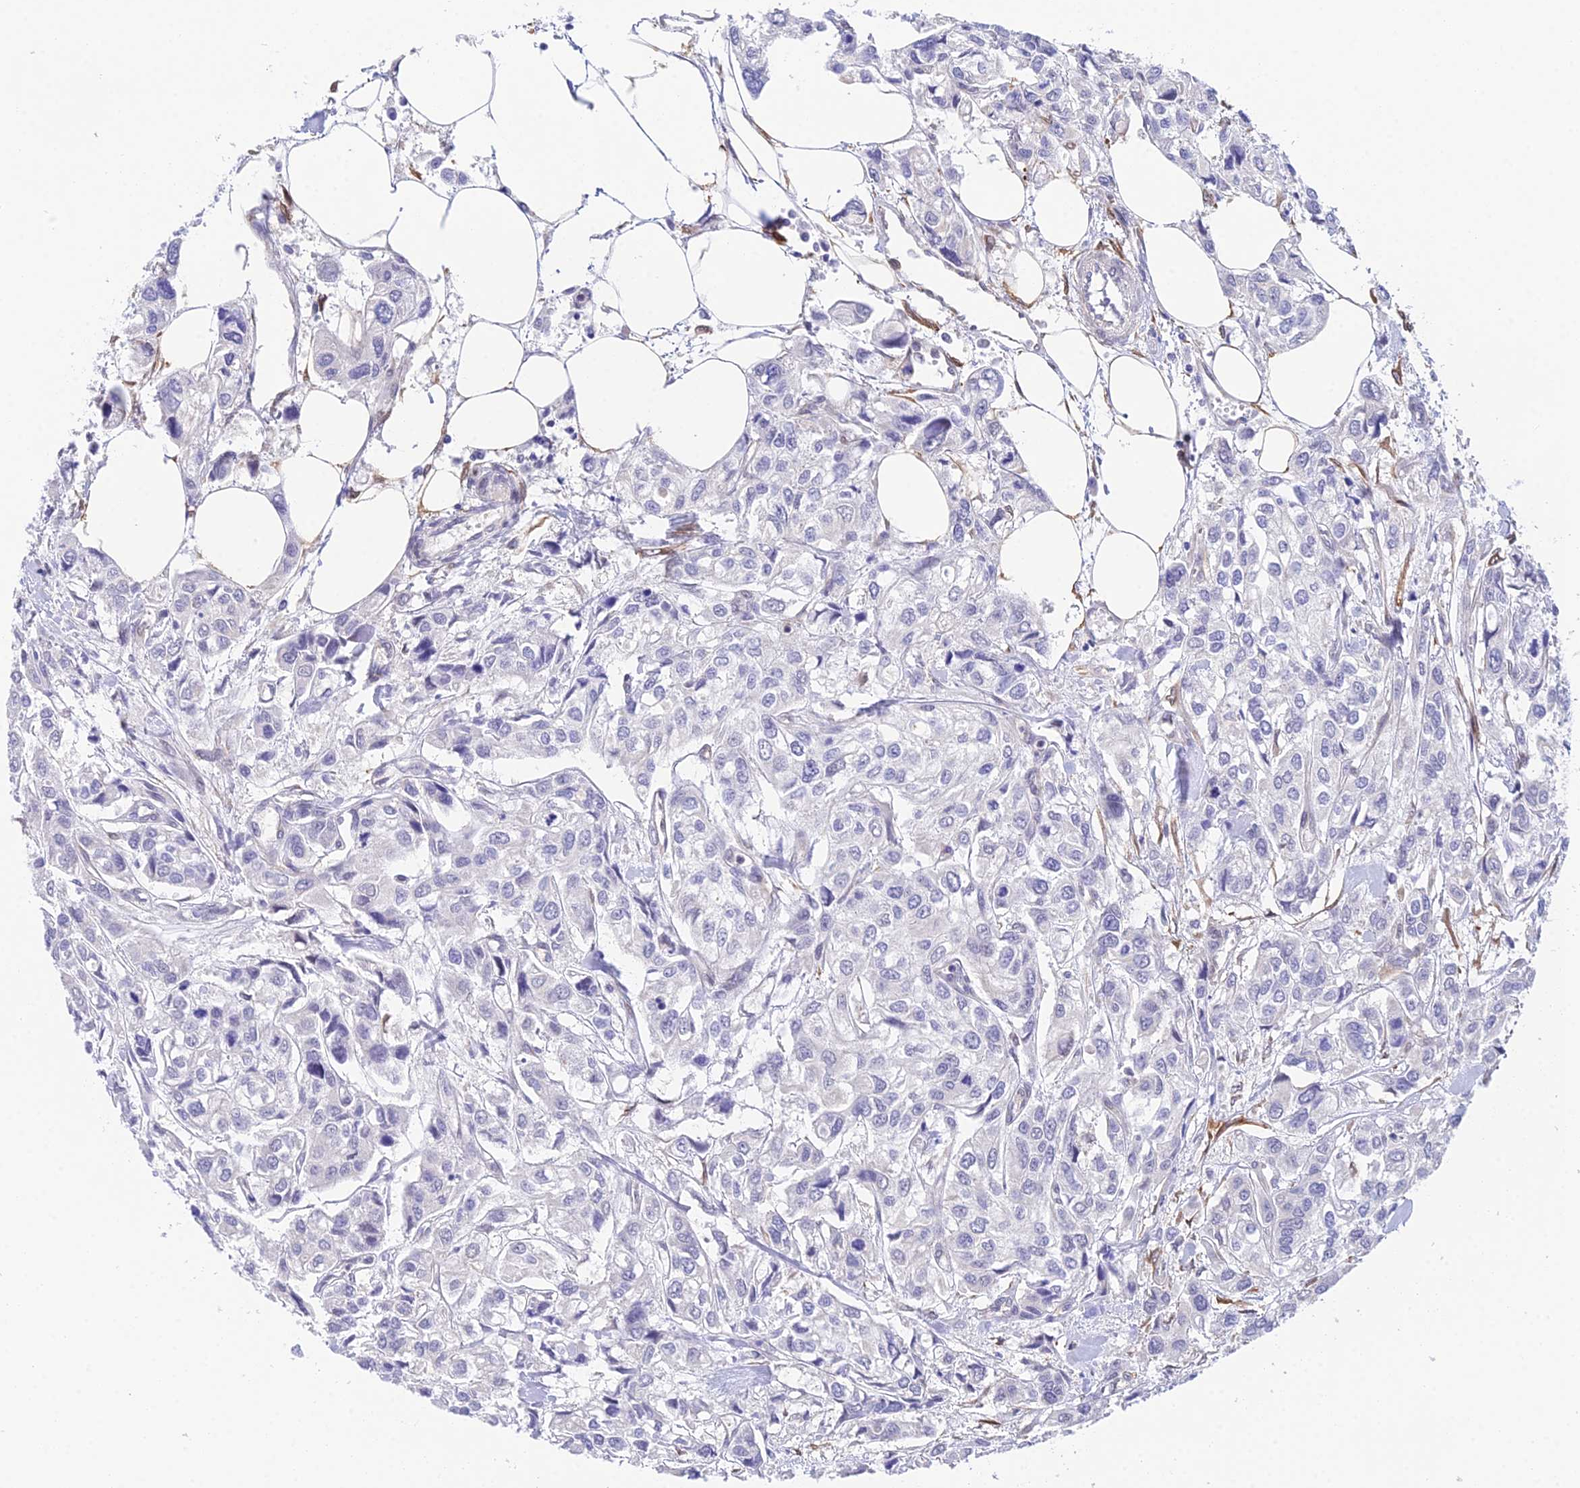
{"staining": {"intensity": "negative", "quantity": "none", "location": "none"}, "tissue": "urothelial cancer", "cell_type": "Tumor cells", "image_type": "cancer", "snomed": [{"axis": "morphology", "description": "Urothelial carcinoma, High grade"}, {"axis": "topography", "description": "Urinary bladder"}], "caption": "Image shows no significant protein staining in tumor cells of urothelial cancer.", "gene": "MXRA7", "patient": {"sex": "male", "age": 67}}